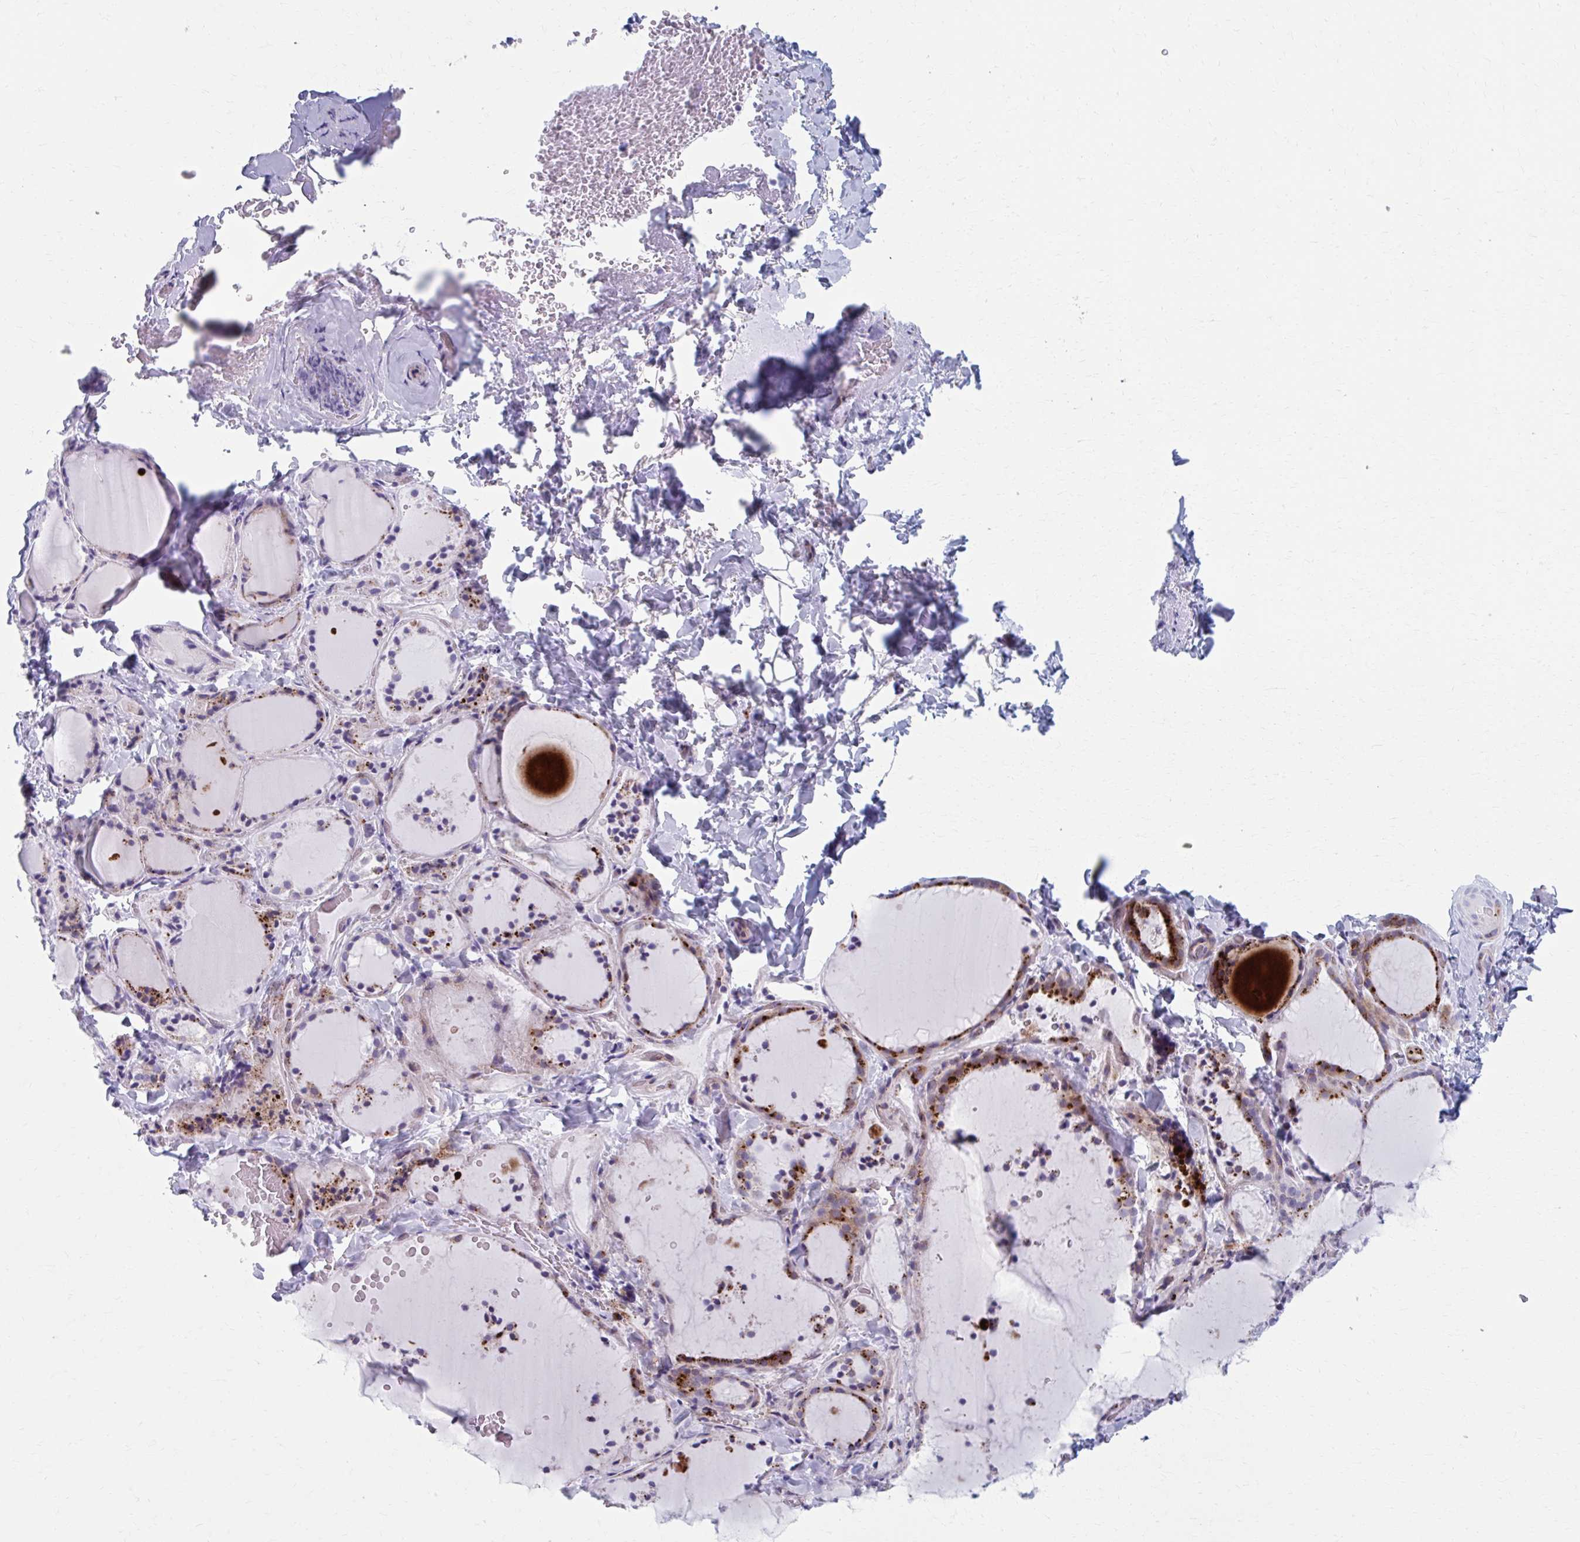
{"staining": {"intensity": "strong", "quantity": "25%-75%", "location": "cytoplasmic/membranous"}, "tissue": "thyroid gland", "cell_type": "Glandular cells", "image_type": "normal", "snomed": [{"axis": "morphology", "description": "Normal tissue, NOS"}, {"axis": "topography", "description": "Thyroid gland"}], "caption": "DAB immunohistochemical staining of normal human thyroid gland demonstrates strong cytoplasmic/membranous protein staining in about 25%-75% of glandular cells. The staining is performed using DAB (3,3'-diaminobenzidine) brown chromogen to label protein expression. The nuclei are counter-stained blue using hematoxylin.", "gene": "OLFM2", "patient": {"sex": "female", "age": 22}}